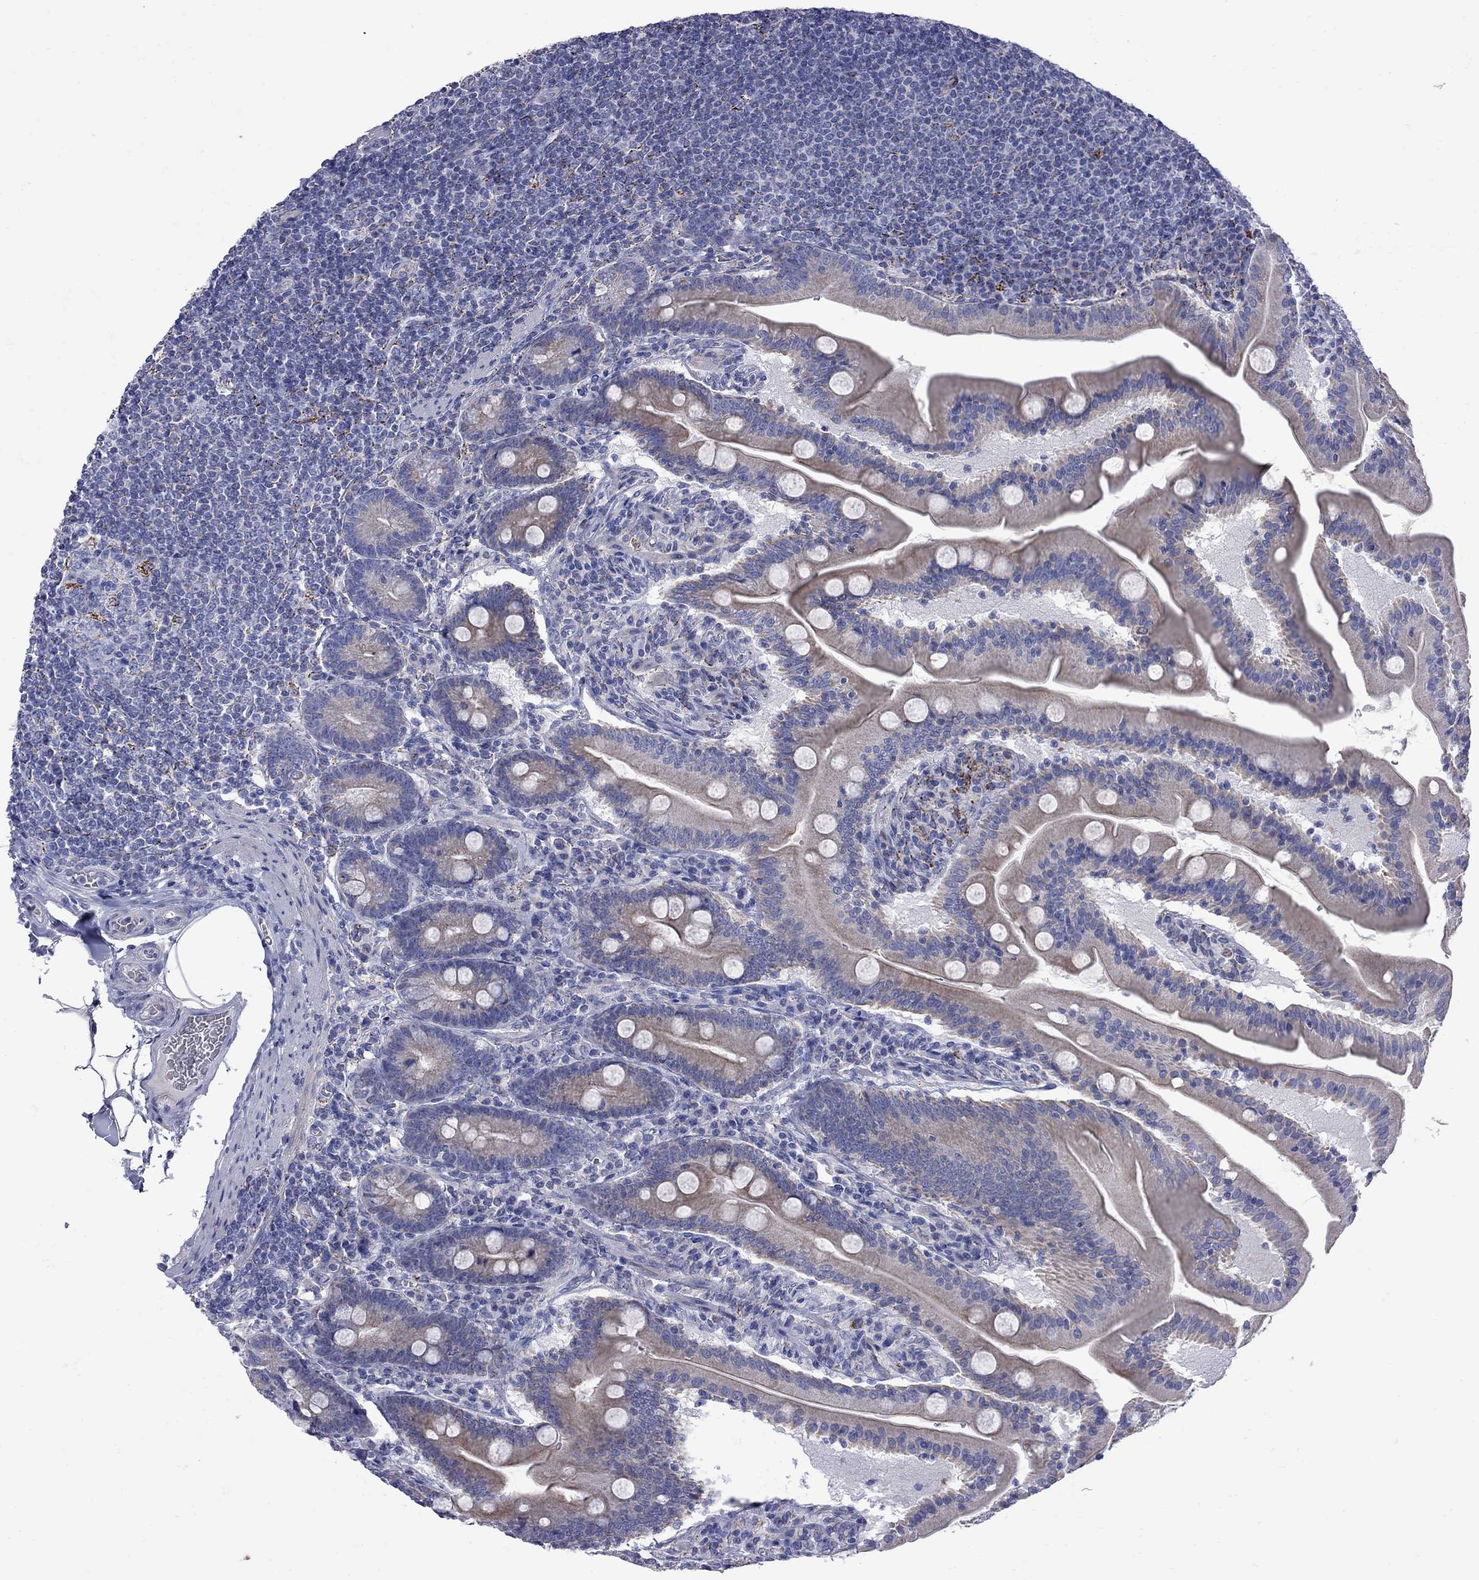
{"staining": {"intensity": "moderate", "quantity": "25%-75%", "location": "cytoplasmic/membranous"}, "tissue": "small intestine", "cell_type": "Glandular cells", "image_type": "normal", "snomed": [{"axis": "morphology", "description": "Normal tissue, NOS"}, {"axis": "topography", "description": "Small intestine"}], "caption": "Glandular cells exhibit medium levels of moderate cytoplasmic/membranous staining in approximately 25%-75% of cells in benign small intestine. Using DAB (brown) and hematoxylin (blue) stains, captured at high magnification using brightfield microscopy.", "gene": "SESTD1", "patient": {"sex": "male", "age": 37}}